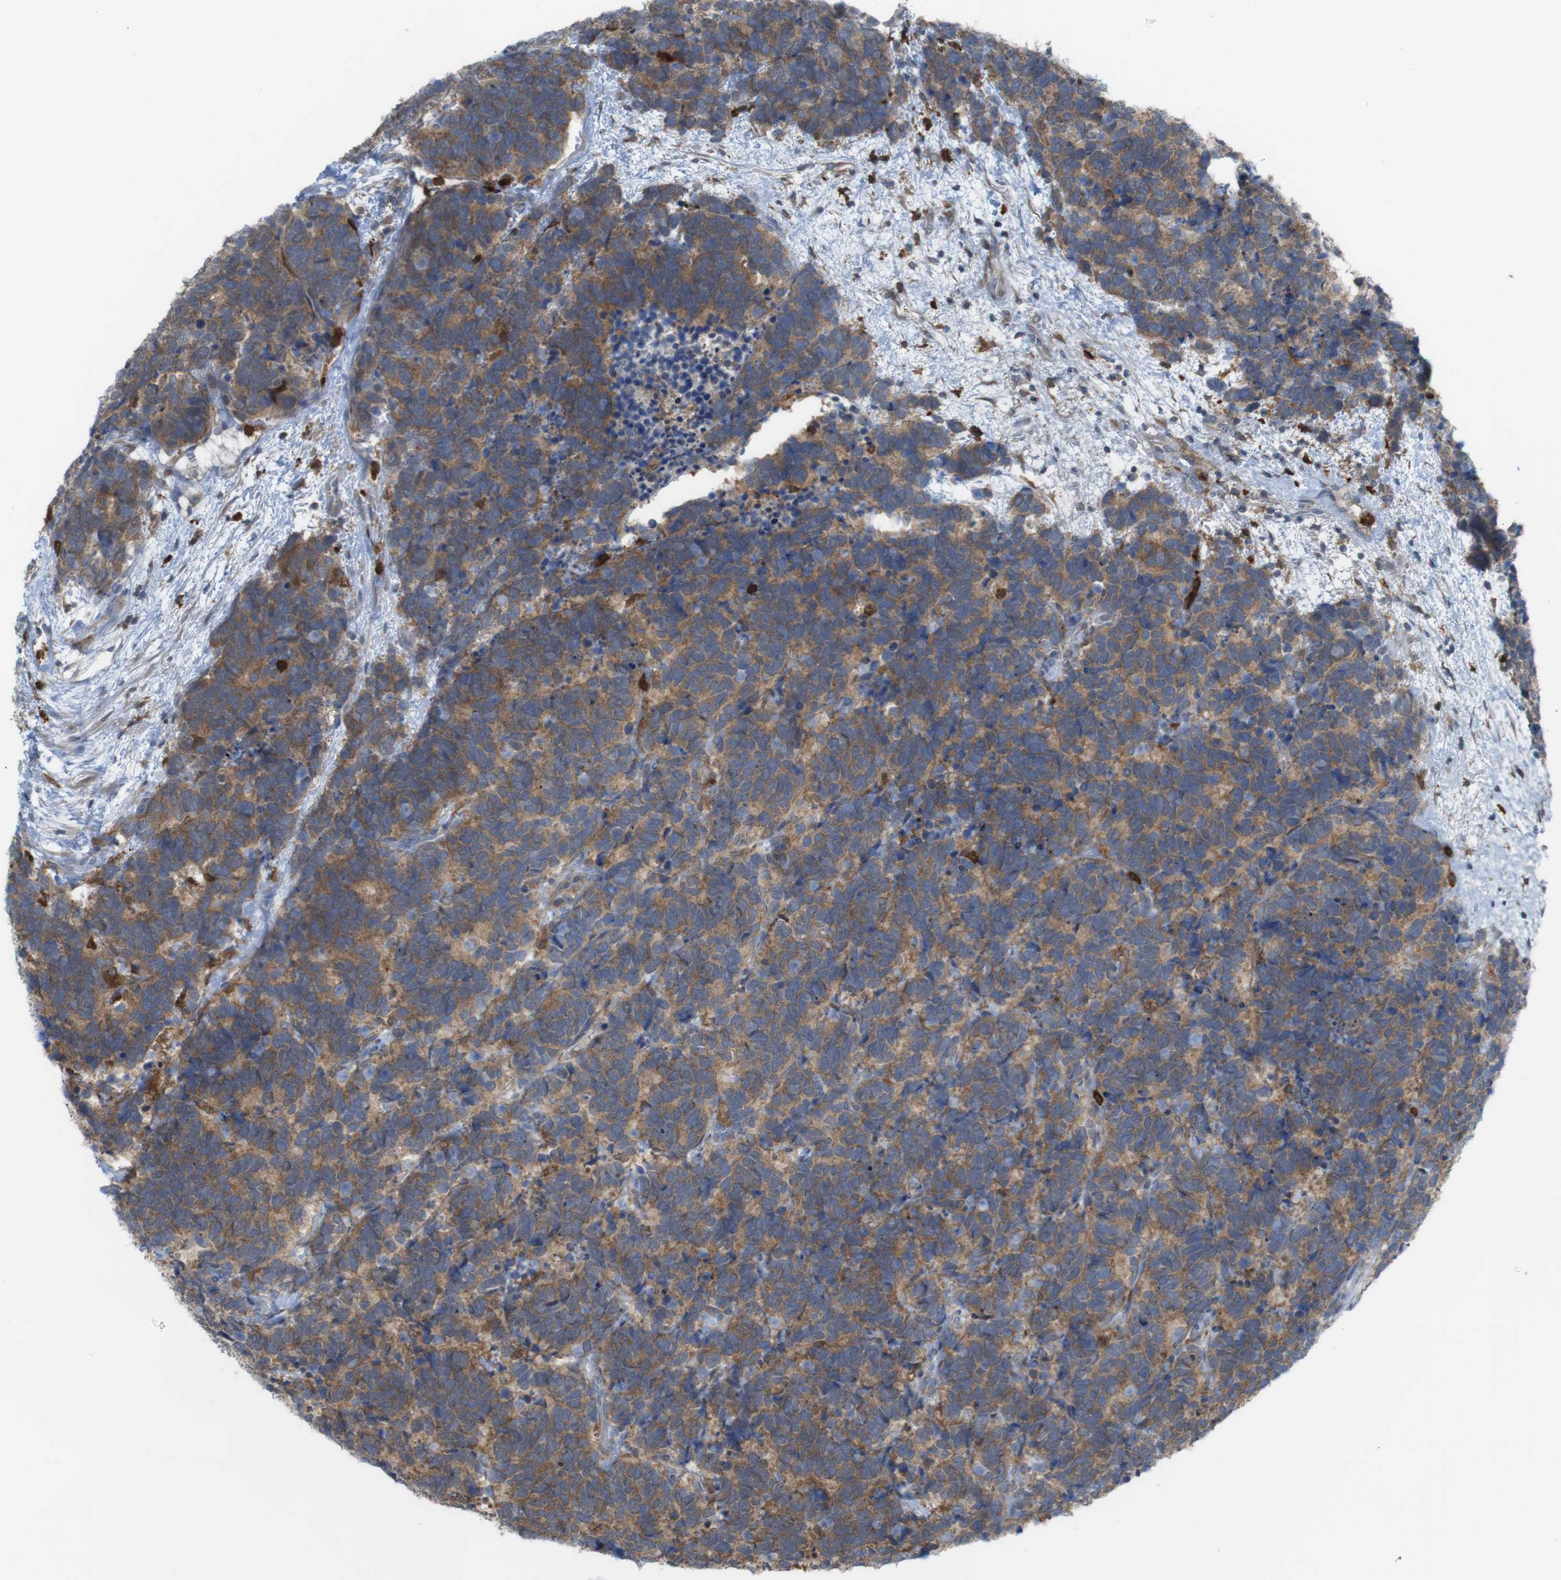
{"staining": {"intensity": "moderate", "quantity": ">75%", "location": "cytoplasmic/membranous"}, "tissue": "carcinoid", "cell_type": "Tumor cells", "image_type": "cancer", "snomed": [{"axis": "morphology", "description": "Carcinoma, NOS"}, {"axis": "morphology", "description": "Carcinoid, malignant, NOS"}, {"axis": "topography", "description": "Urinary bladder"}], "caption": "Moderate cytoplasmic/membranous positivity is present in about >75% of tumor cells in carcinoma. (IHC, brightfield microscopy, high magnification).", "gene": "PRKCD", "patient": {"sex": "male", "age": 57}}